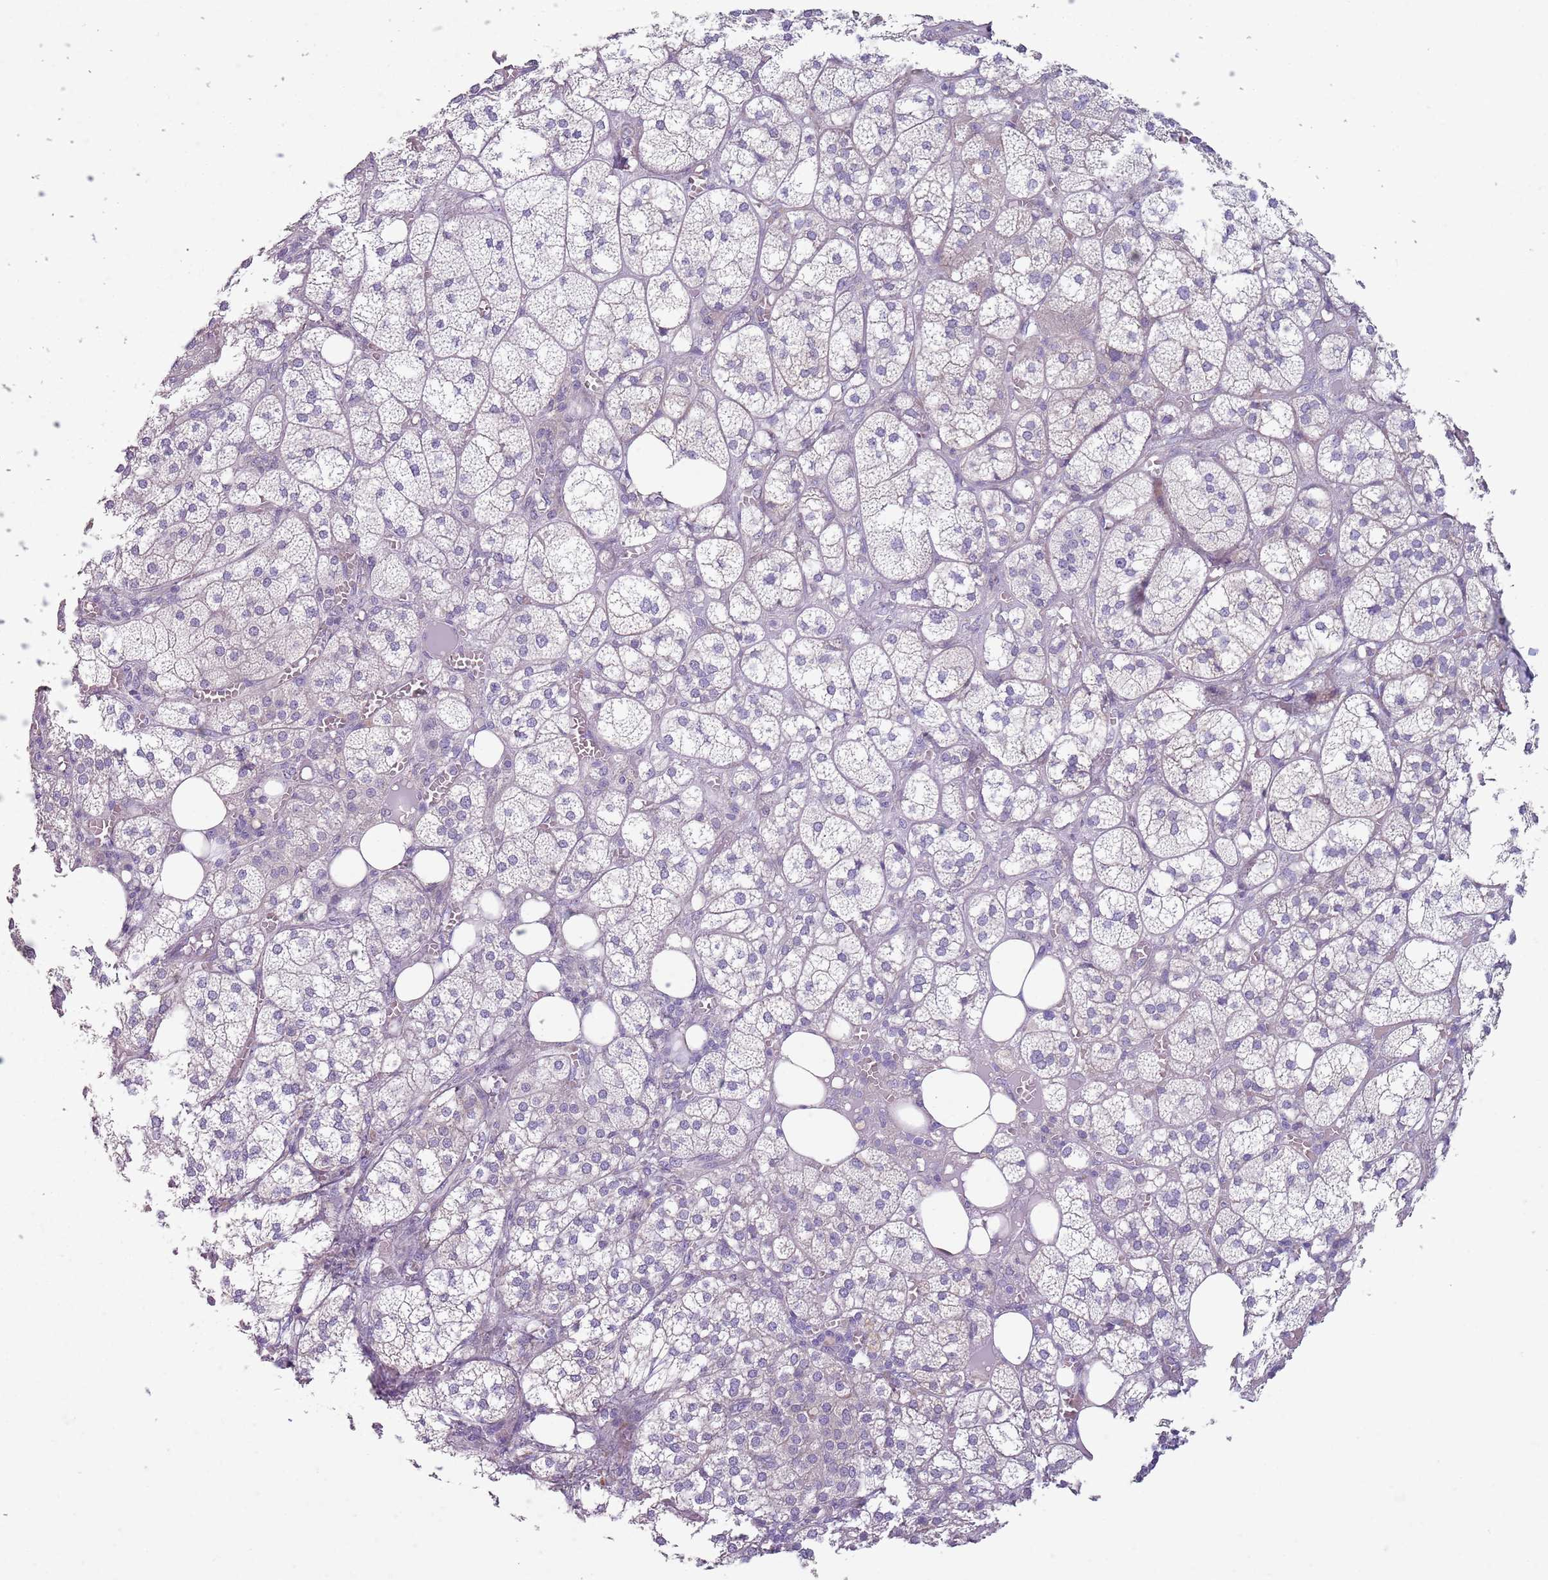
{"staining": {"intensity": "negative", "quantity": "none", "location": "none"}, "tissue": "adrenal gland", "cell_type": "Glandular cells", "image_type": "normal", "snomed": [{"axis": "morphology", "description": "Normal tissue, NOS"}, {"axis": "topography", "description": "Adrenal gland"}], "caption": "Image shows no significant protein expression in glandular cells of normal adrenal gland.", "gene": "ZNF583", "patient": {"sex": "female", "age": 61}}